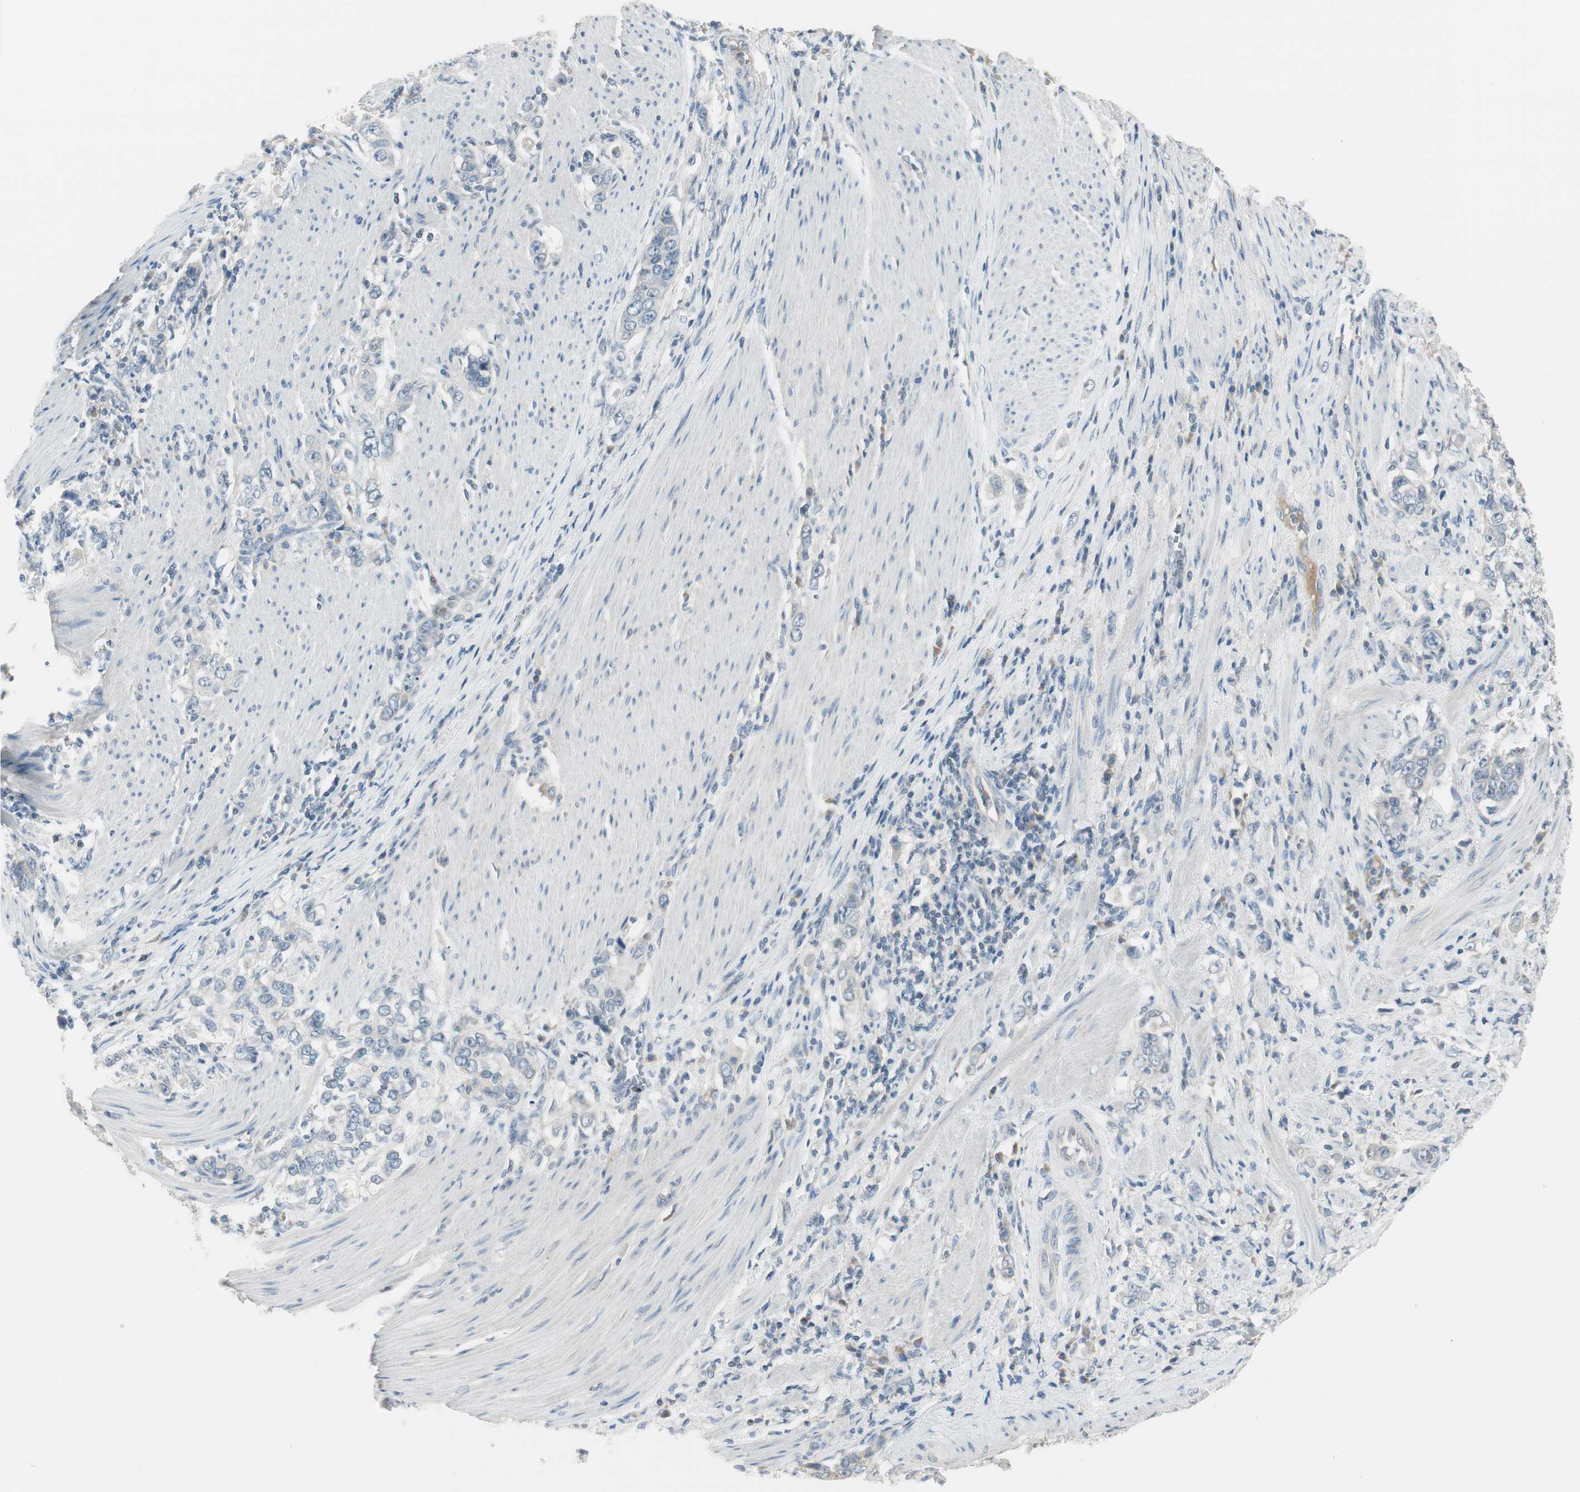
{"staining": {"intensity": "negative", "quantity": "none", "location": "none"}, "tissue": "stomach cancer", "cell_type": "Tumor cells", "image_type": "cancer", "snomed": [{"axis": "morphology", "description": "Adenocarcinoma, NOS"}, {"axis": "topography", "description": "Stomach, lower"}], "caption": "This photomicrograph is of stomach adenocarcinoma stained with immunohistochemistry to label a protein in brown with the nuclei are counter-stained blue. There is no expression in tumor cells.", "gene": "EVA1A", "patient": {"sex": "female", "age": 72}}